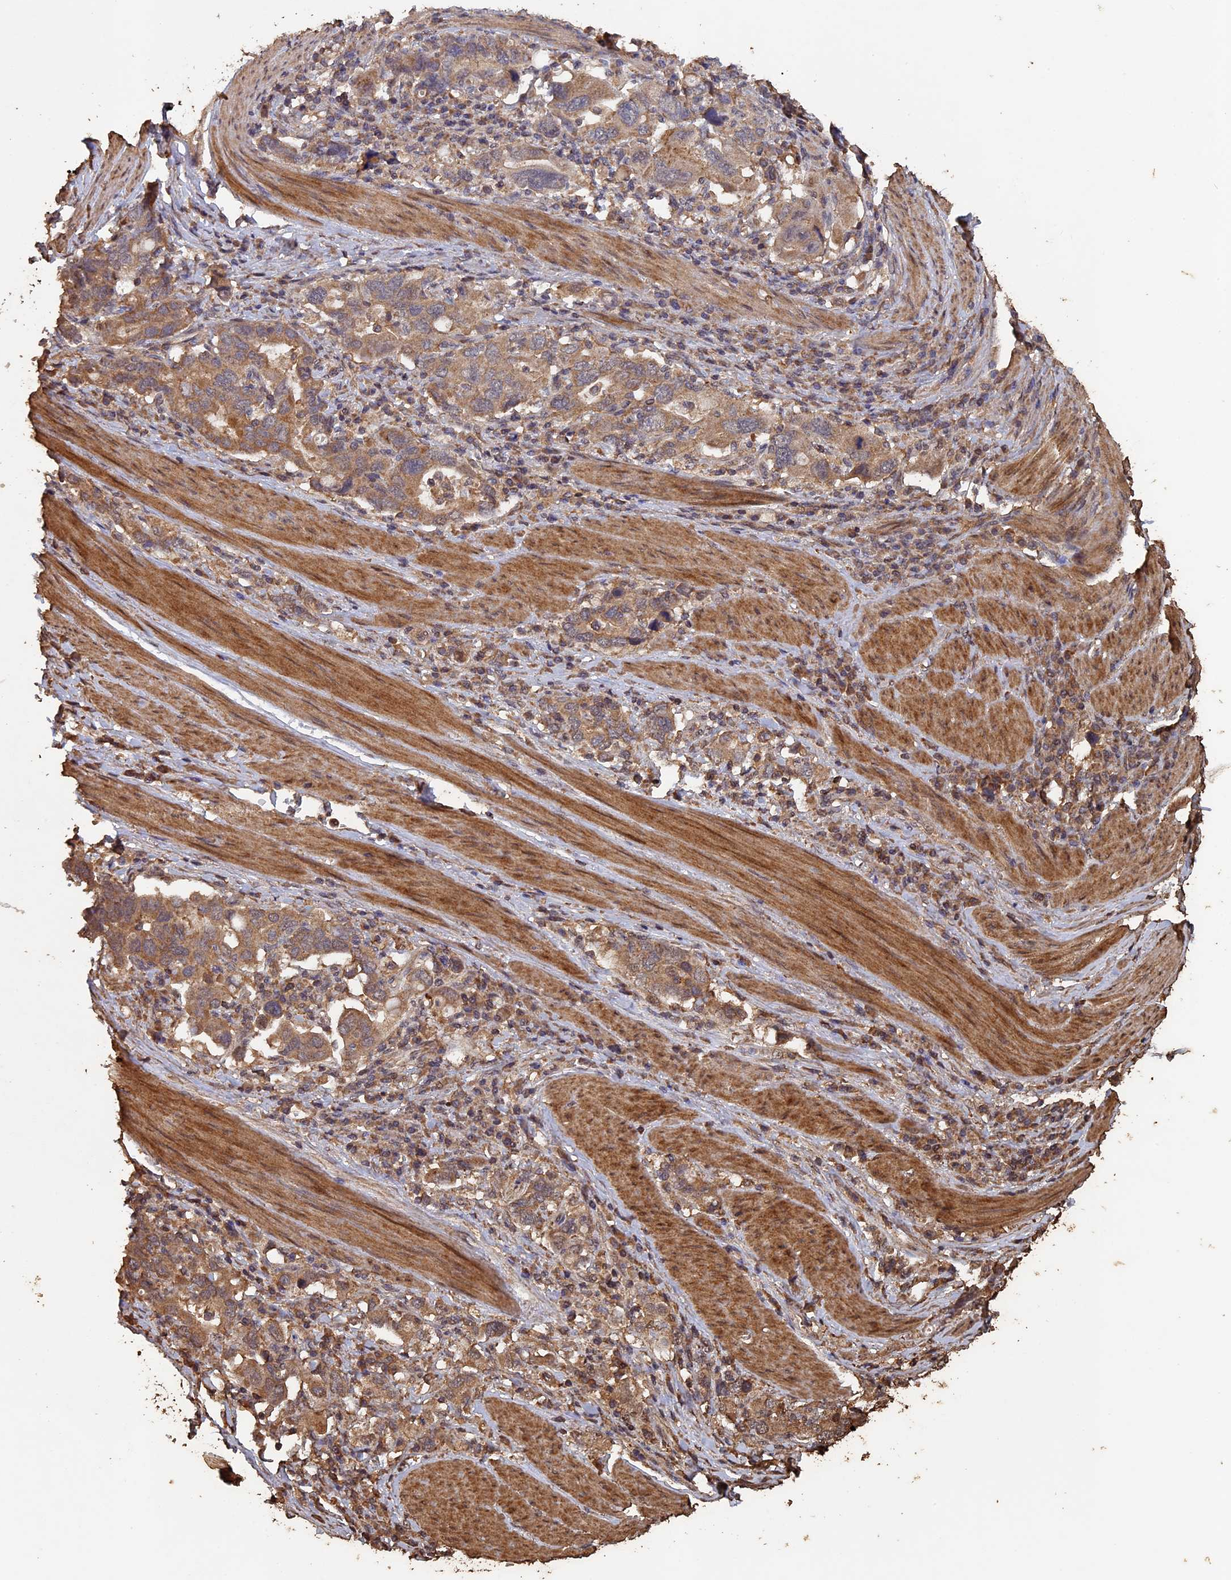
{"staining": {"intensity": "moderate", "quantity": ">75%", "location": "cytoplasmic/membranous"}, "tissue": "stomach cancer", "cell_type": "Tumor cells", "image_type": "cancer", "snomed": [{"axis": "morphology", "description": "Adenocarcinoma, NOS"}, {"axis": "topography", "description": "Stomach, upper"}, {"axis": "topography", "description": "Stomach"}], "caption": "Tumor cells show moderate cytoplasmic/membranous staining in about >75% of cells in stomach cancer (adenocarcinoma).", "gene": "HUNK", "patient": {"sex": "male", "age": 62}}